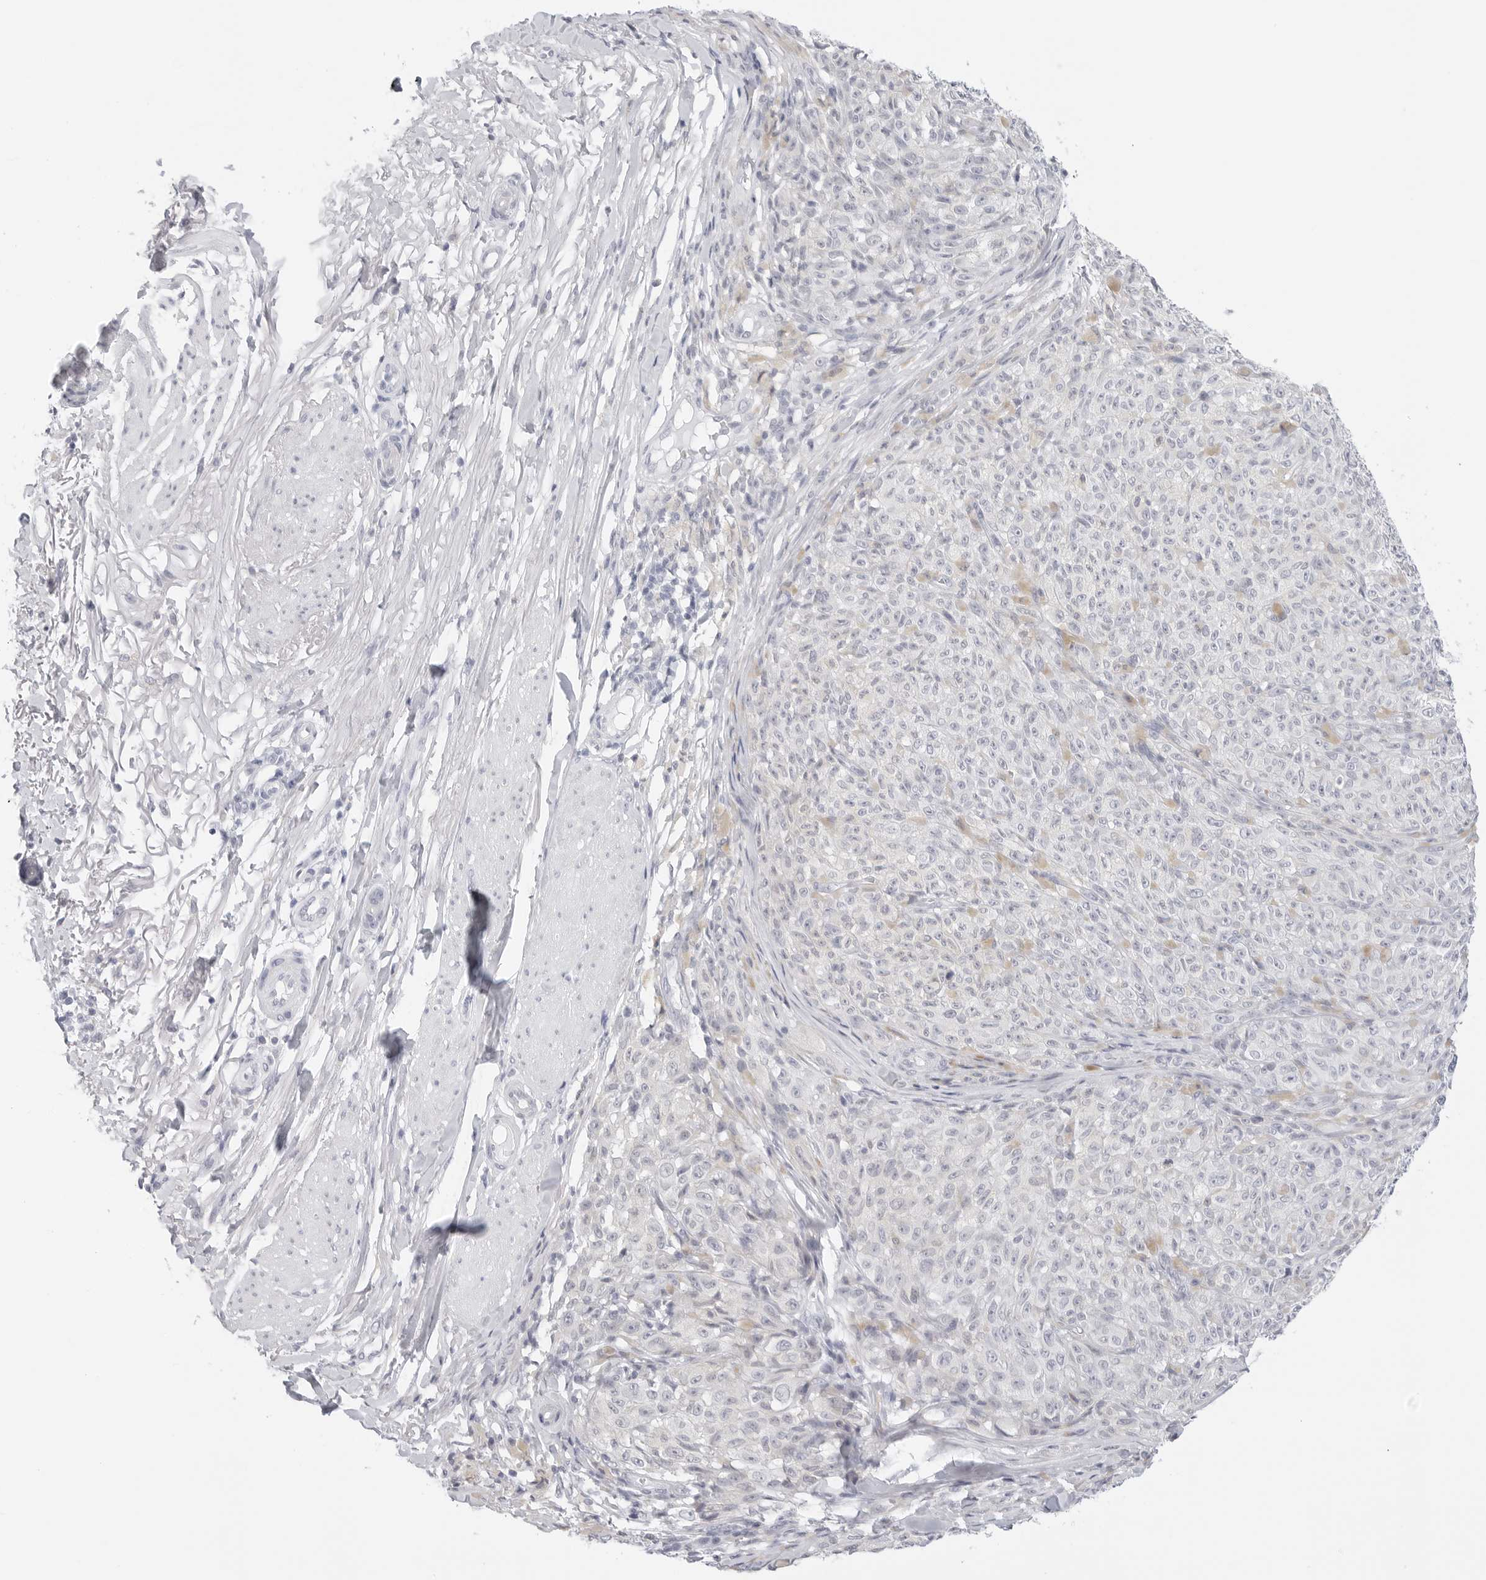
{"staining": {"intensity": "negative", "quantity": "none", "location": "none"}, "tissue": "melanoma", "cell_type": "Tumor cells", "image_type": "cancer", "snomed": [{"axis": "morphology", "description": "Malignant melanoma, NOS"}, {"axis": "topography", "description": "Skin"}], "caption": "DAB (3,3'-diaminobenzidine) immunohistochemical staining of malignant melanoma demonstrates no significant staining in tumor cells.", "gene": "HMGCS2", "patient": {"sex": "female", "age": 82}}